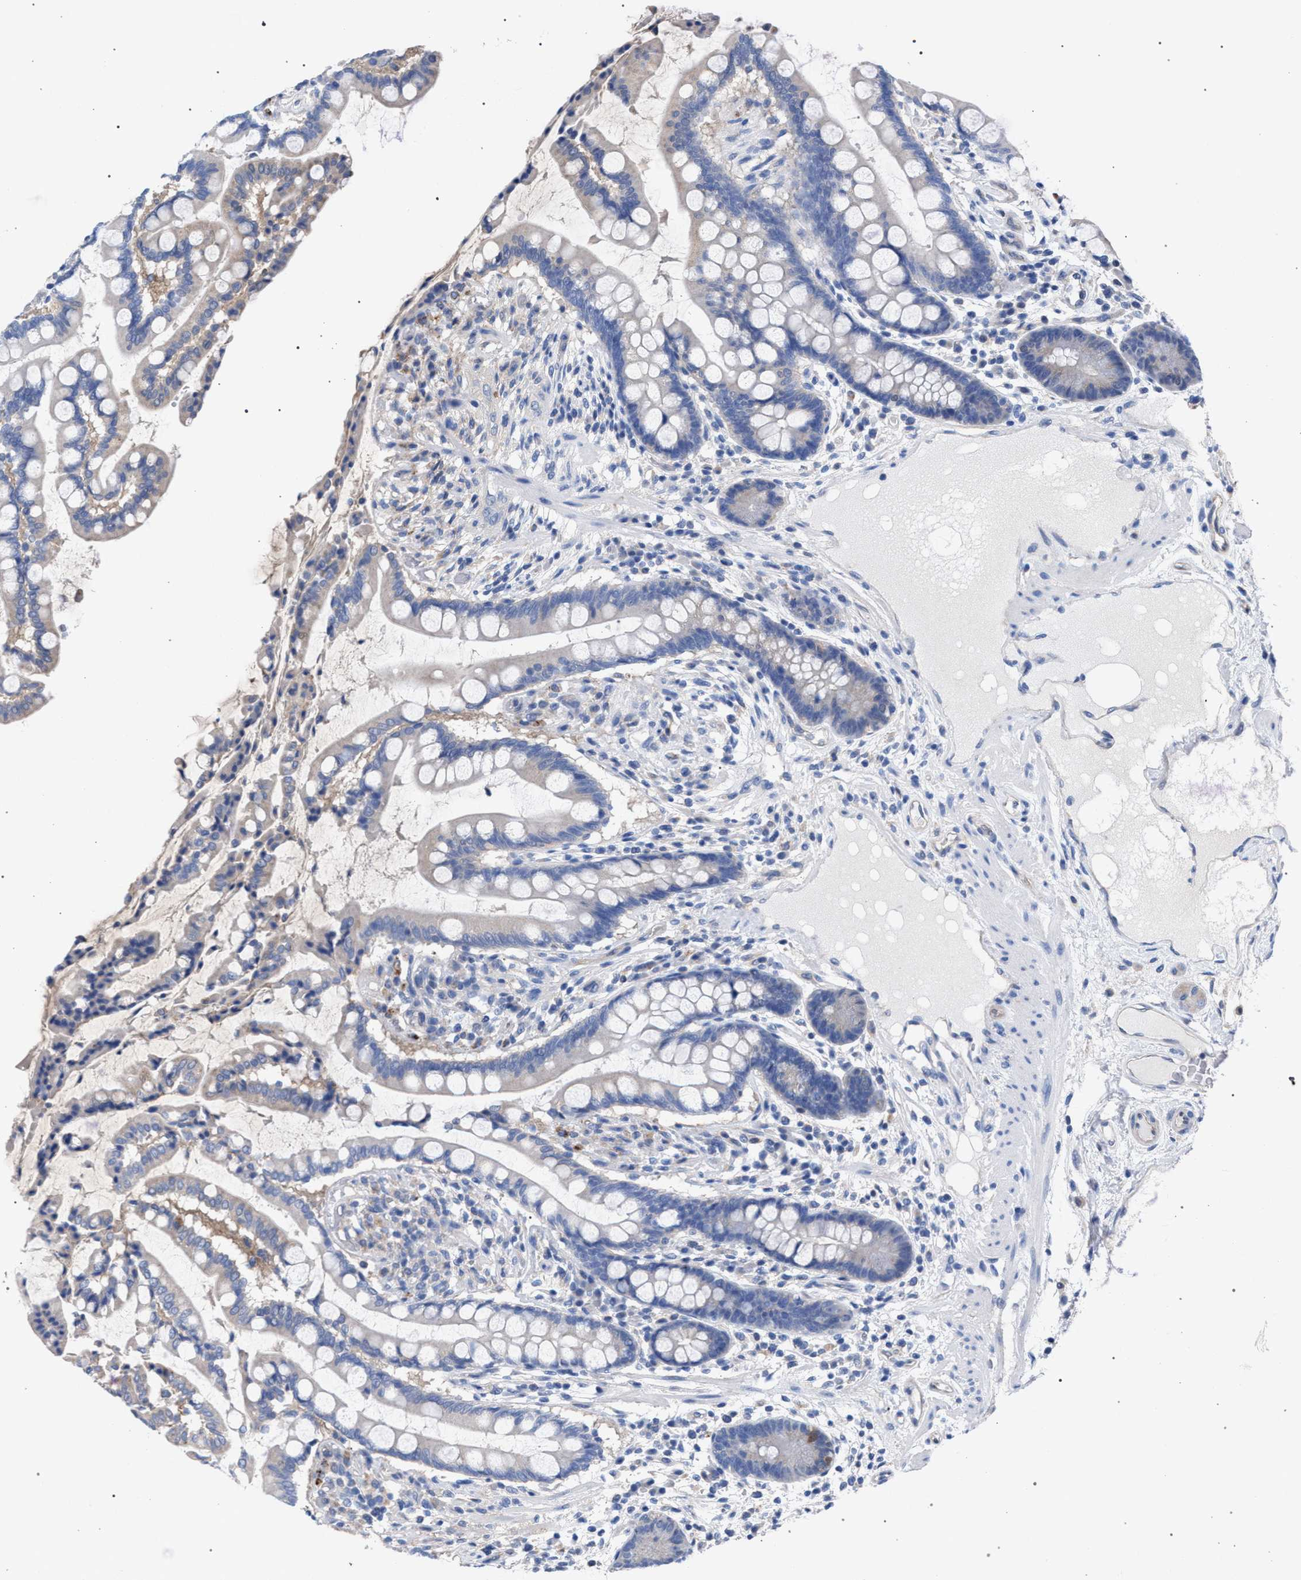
{"staining": {"intensity": "weak", "quantity": "<25%", "location": "cytoplasmic/membranous"}, "tissue": "colon", "cell_type": "Endothelial cells", "image_type": "normal", "snomed": [{"axis": "morphology", "description": "Normal tissue, NOS"}, {"axis": "topography", "description": "Colon"}], "caption": "Immunohistochemistry (IHC) of unremarkable colon shows no expression in endothelial cells.", "gene": "GMPR", "patient": {"sex": "male", "age": 73}}